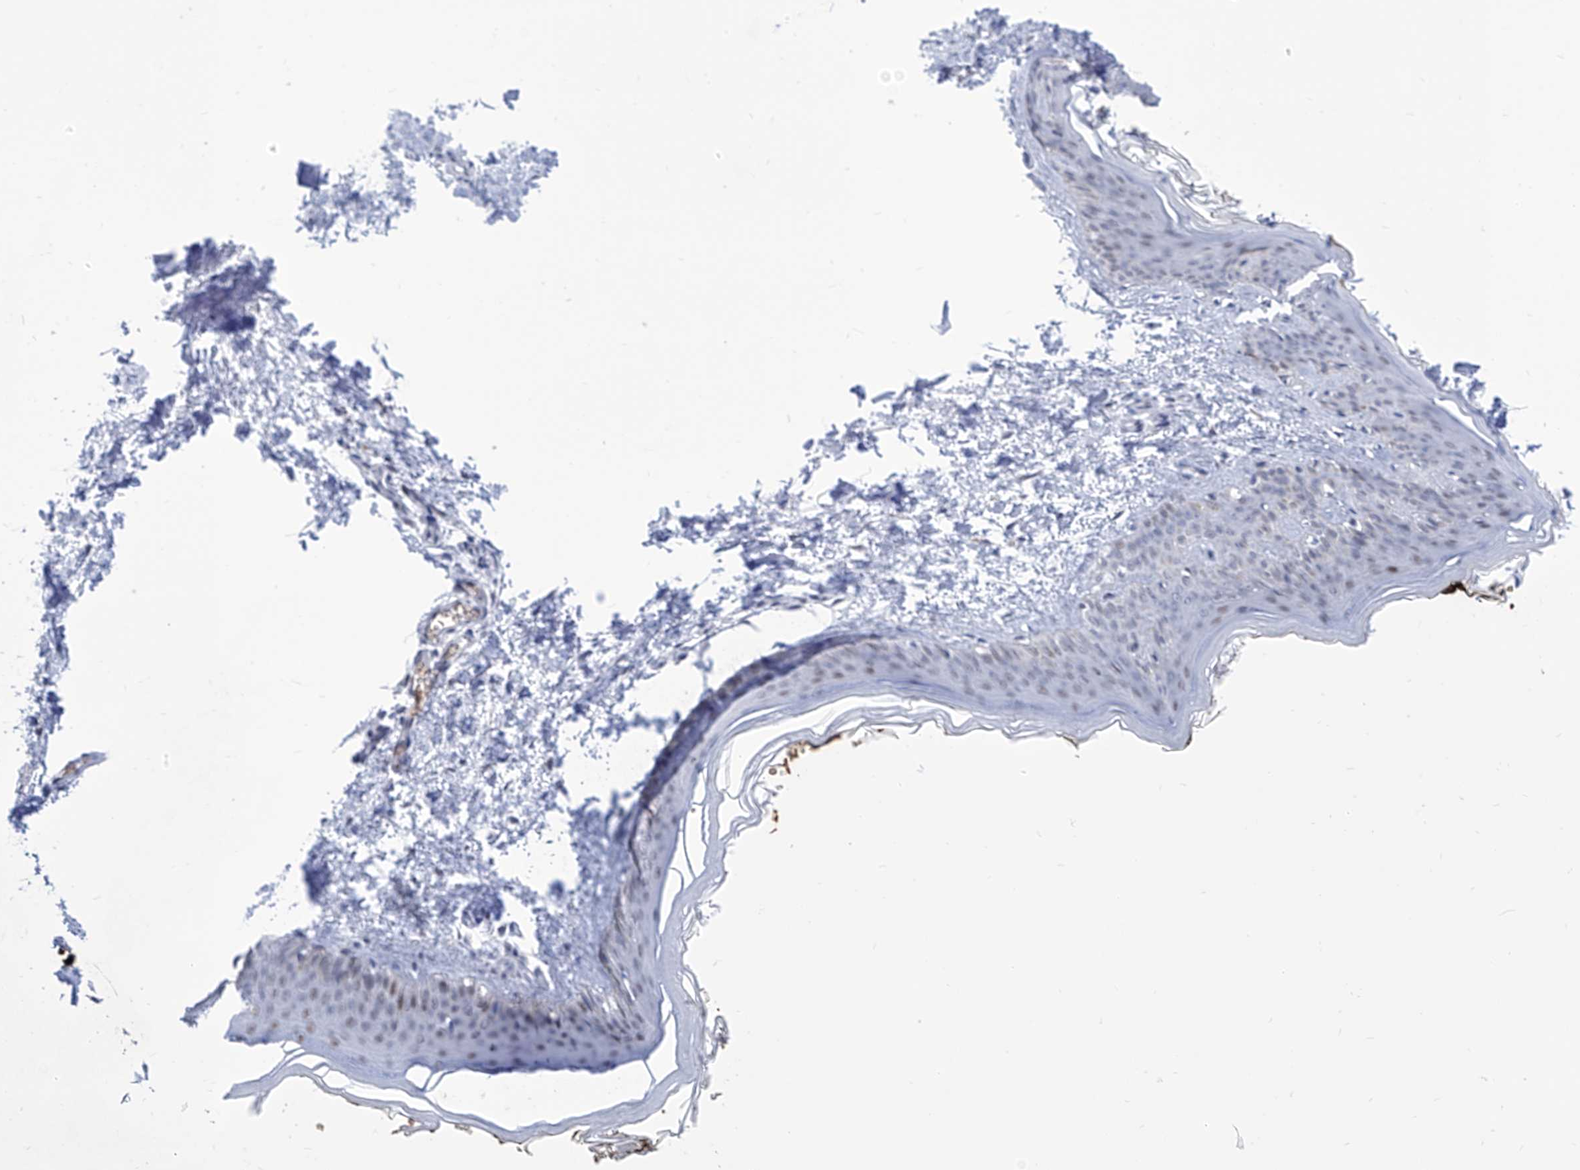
{"staining": {"intensity": "negative", "quantity": "none", "location": "none"}, "tissue": "skin", "cell_type": "Fibroblasts", "image_type": "normal", "snomed": [{"axis": "morphology", "description": "Normal tissue, NOS"}, {"axis": "topography", "description": "Skin"}], "caption": "An immunohistochemistry micrograph of benign skin is shown. There is no staining in fibroblasts of skin. (Immunohistochemistry, brightfield microscopy, high magnification).", "gene": "SART1", "patient": {"sex": "female", "age": 27}}